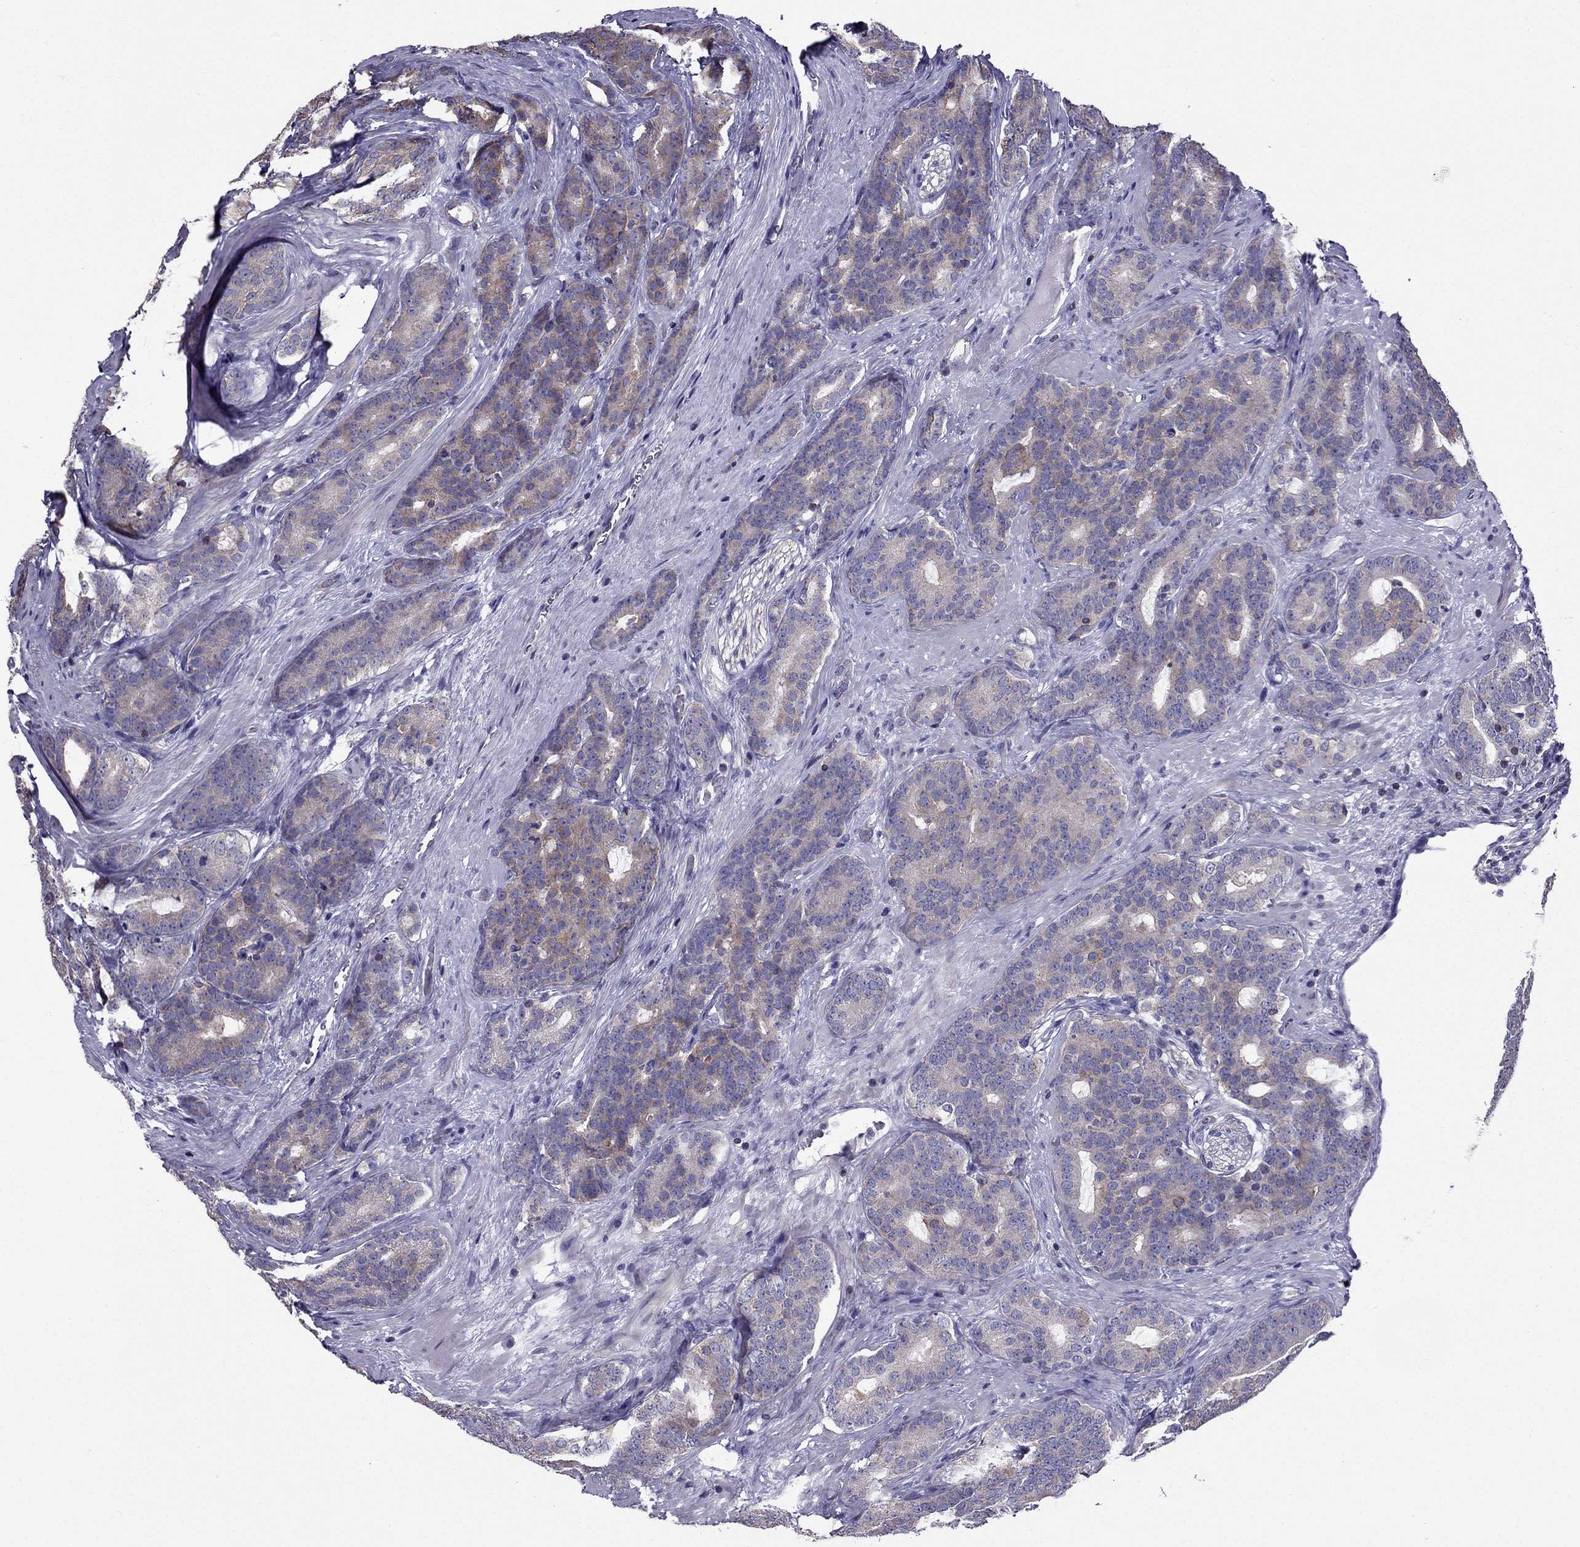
{"staining": {"intensity": "weak", "quantity": "<25%", "location": "cytoplasmic/membranous"}, "tissue": "prostate cancer", "cell_type": "Tumor cells", "image_type": "cancer", "snomed": [{"axis": "morphology", "description": "Adenocarcinoma, NOS"}, {"axis": "topography", "description": "Prostate"}], "caption": "Immunohistochemical staining of prostate adenocarcinoma shows no significant staining in tumor cells. The staining was performed using DAB (3,3'-diaminobenzidine) to visualize the protein expression in brown, while the nuclei were stained in blue with hematoxylin (Magnification: 20x).", "gene": "AAK1", "patient": {"sex": "male", "age": 71}}